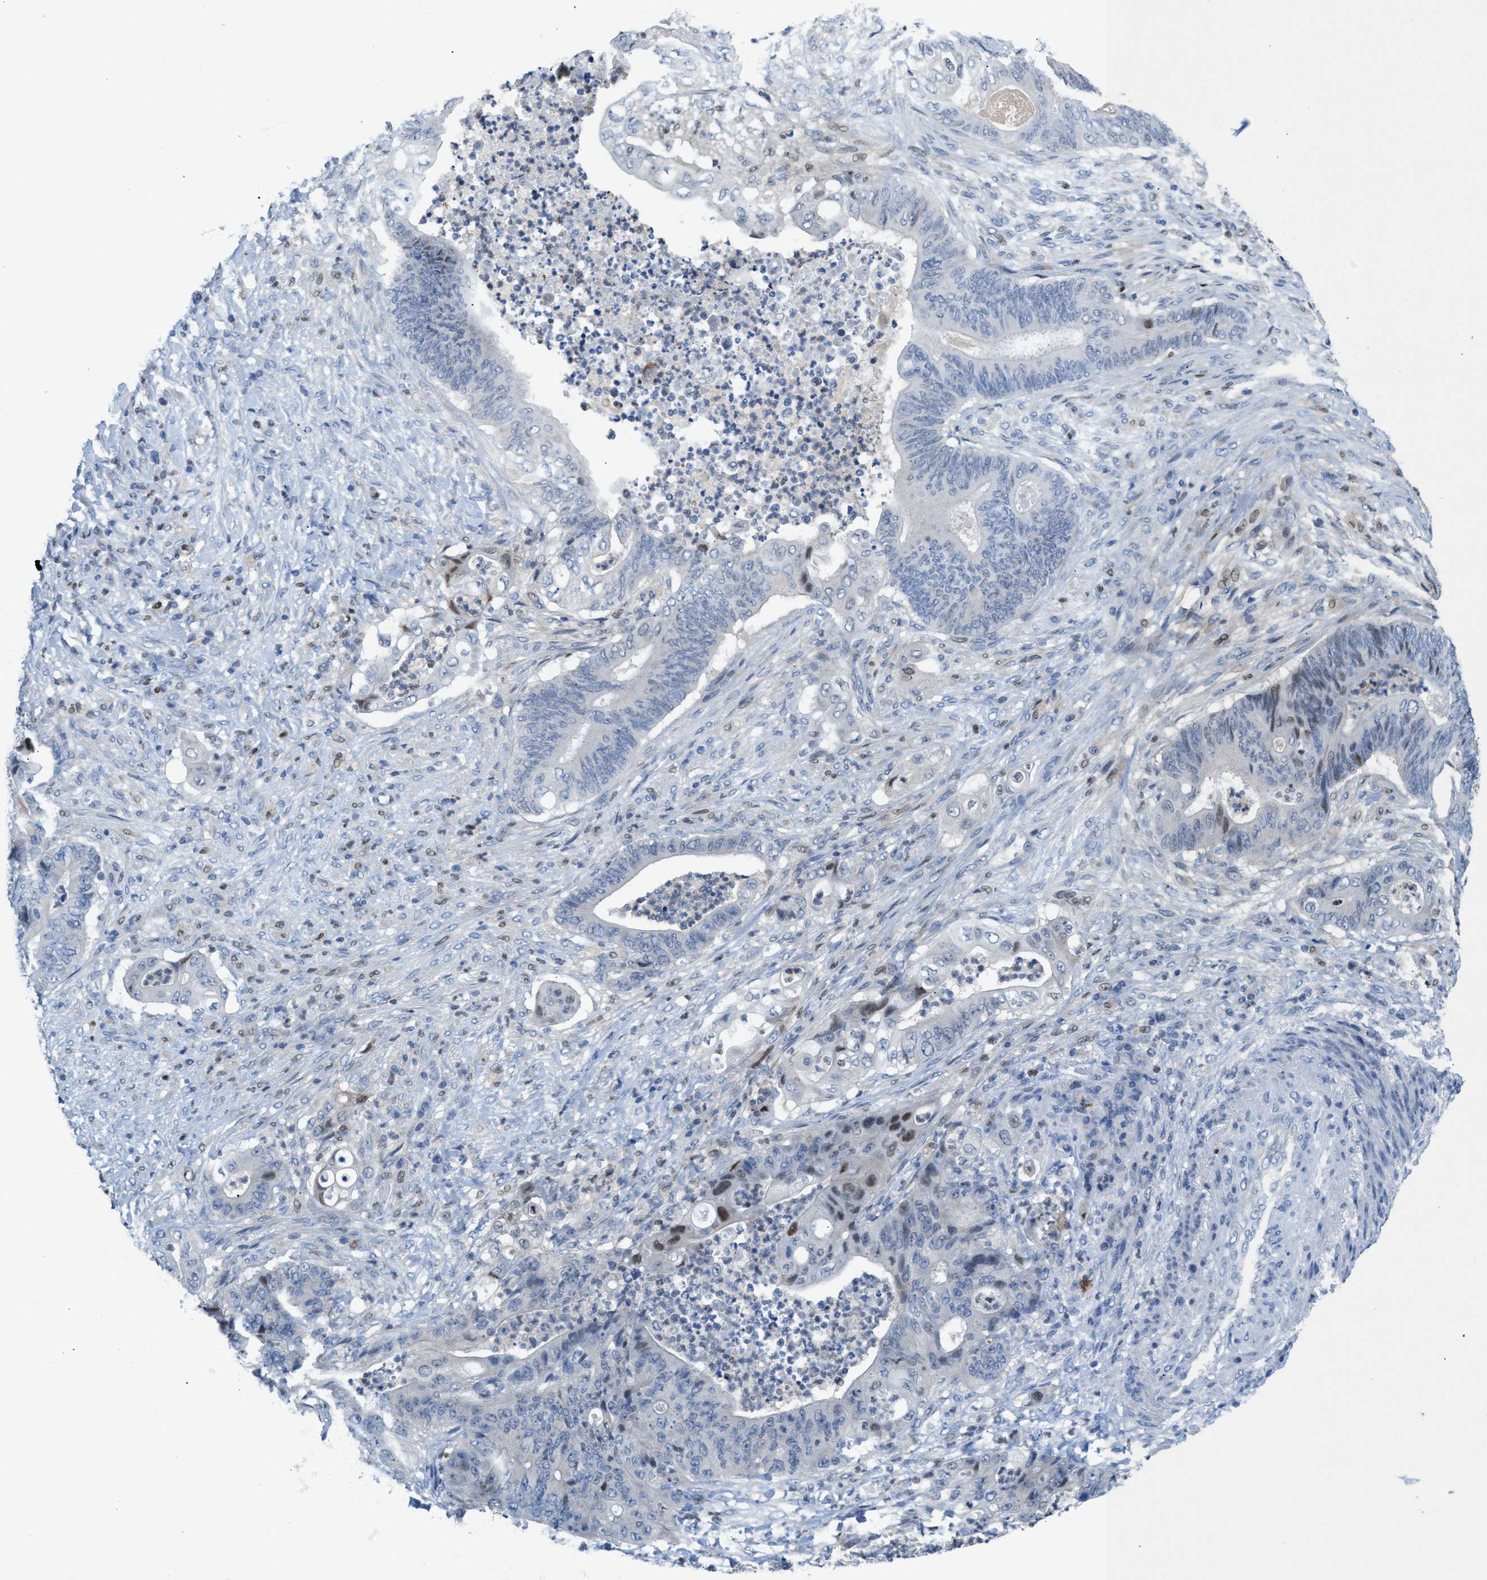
{"staining": {"intensity": "moderate", "quantity": "<25%", "location": "nuclear"}, "tissue": "stomach cancer", "cell_type": "Tumor cells", "image_type": "cancer", "snomed": [{"axis": "morphology", "description": "Adenocarcinoma, NOS"}, {"axis": "topography", "description": "Stomach"}], "caption": "Stomach adenocarcinoma stained with DAB (3,3'-diaminobenzidine) IHC demonstrates low levels of moderate nuclear expression in about <25% of tumor cells.", "gene": "PPM1D", "patient": {"sex": "female", "age": 73}}